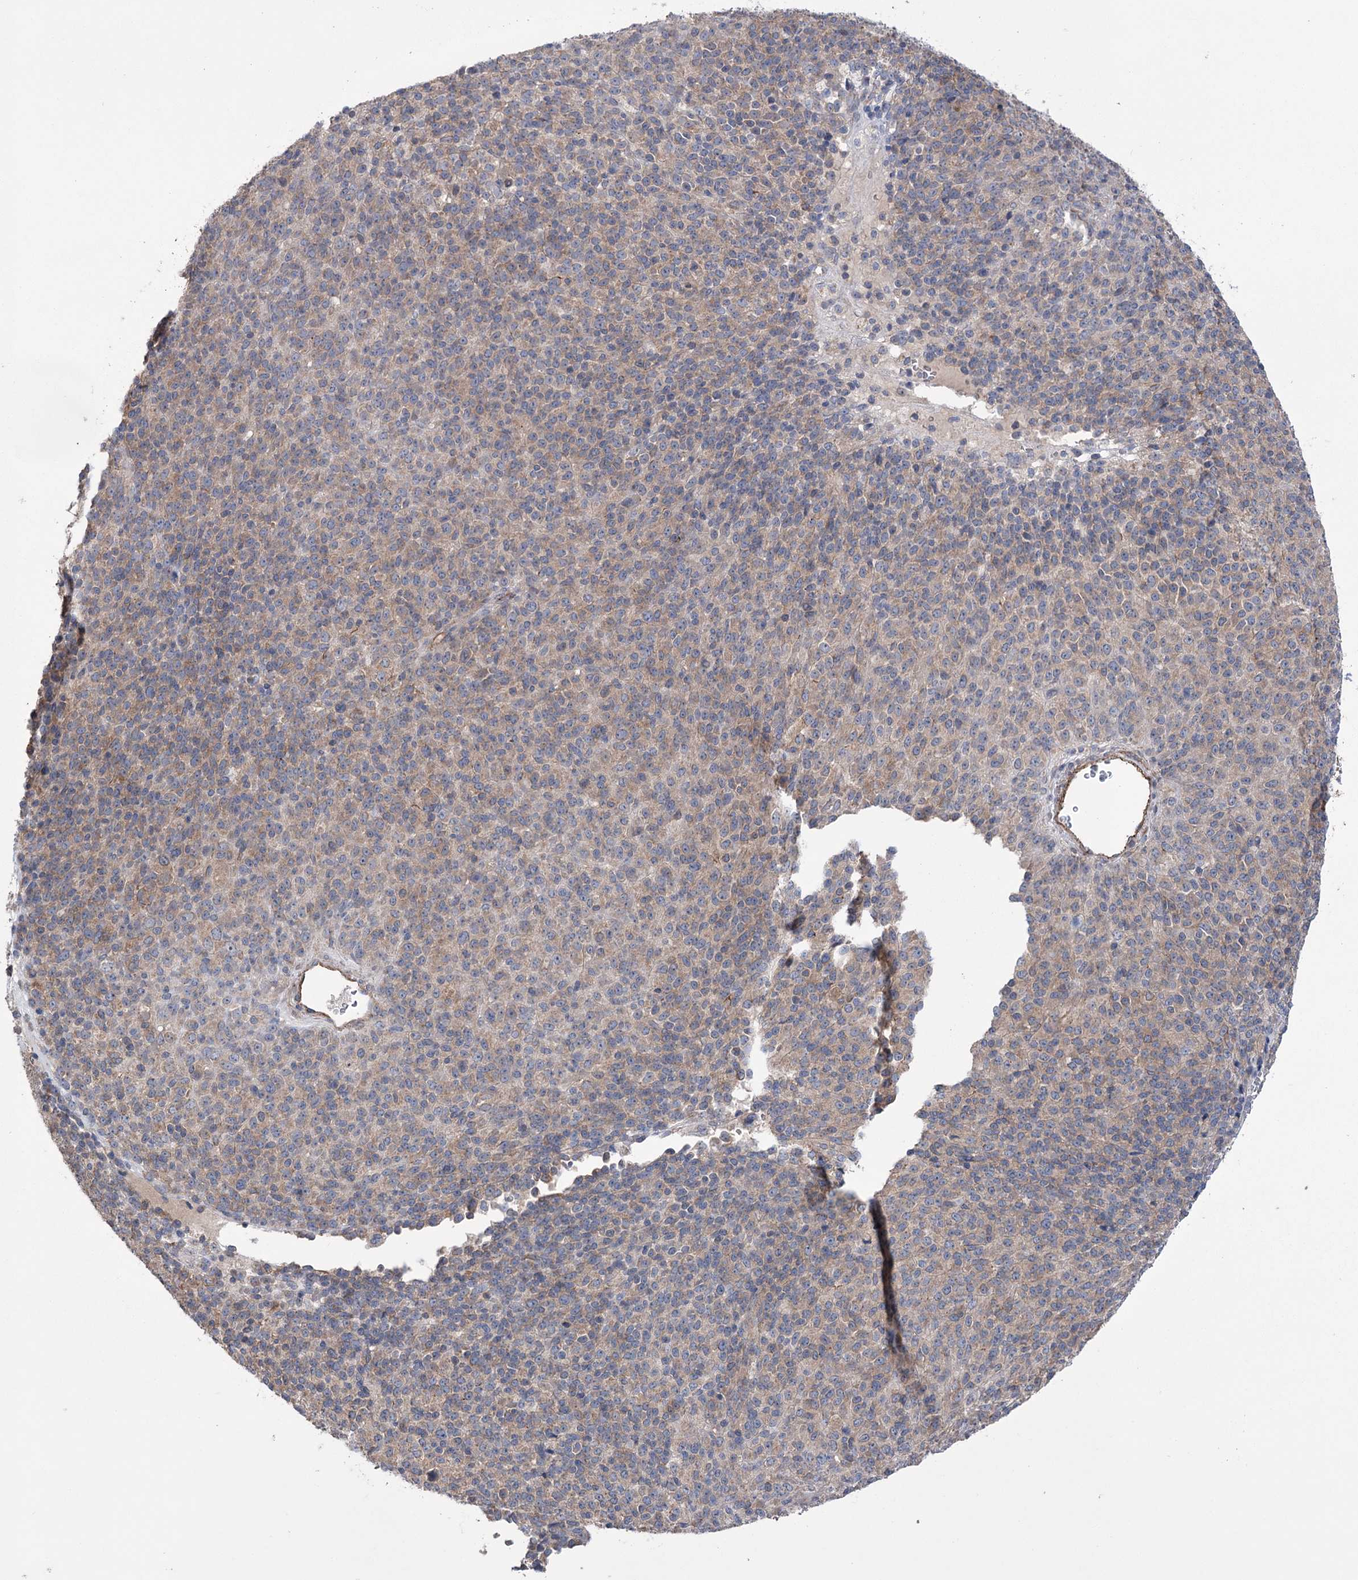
{"staining": {"intensity": "weak", "quantity": "25%-75%", "location": "cytoplasmic/membranous"}, "tissue": "melanoma", "cell_type": "Tumor cells", "image_type": "cancer", "snomed": [{"axis": "morphology", "description": "Malignant melanoma, Metastatic site"}, {"axis": "topography", "description": "Brain"}], "caption": "The immunohistochemical stain labels weak cytoplasmic/membranous positivity in tumor cells of malignant melanoma (metastatic site) tissue. (IHC, brightfield microscopy, high magnification).", "gene": "TRIM71", "patient": {"sex": "female", "age": 56}}